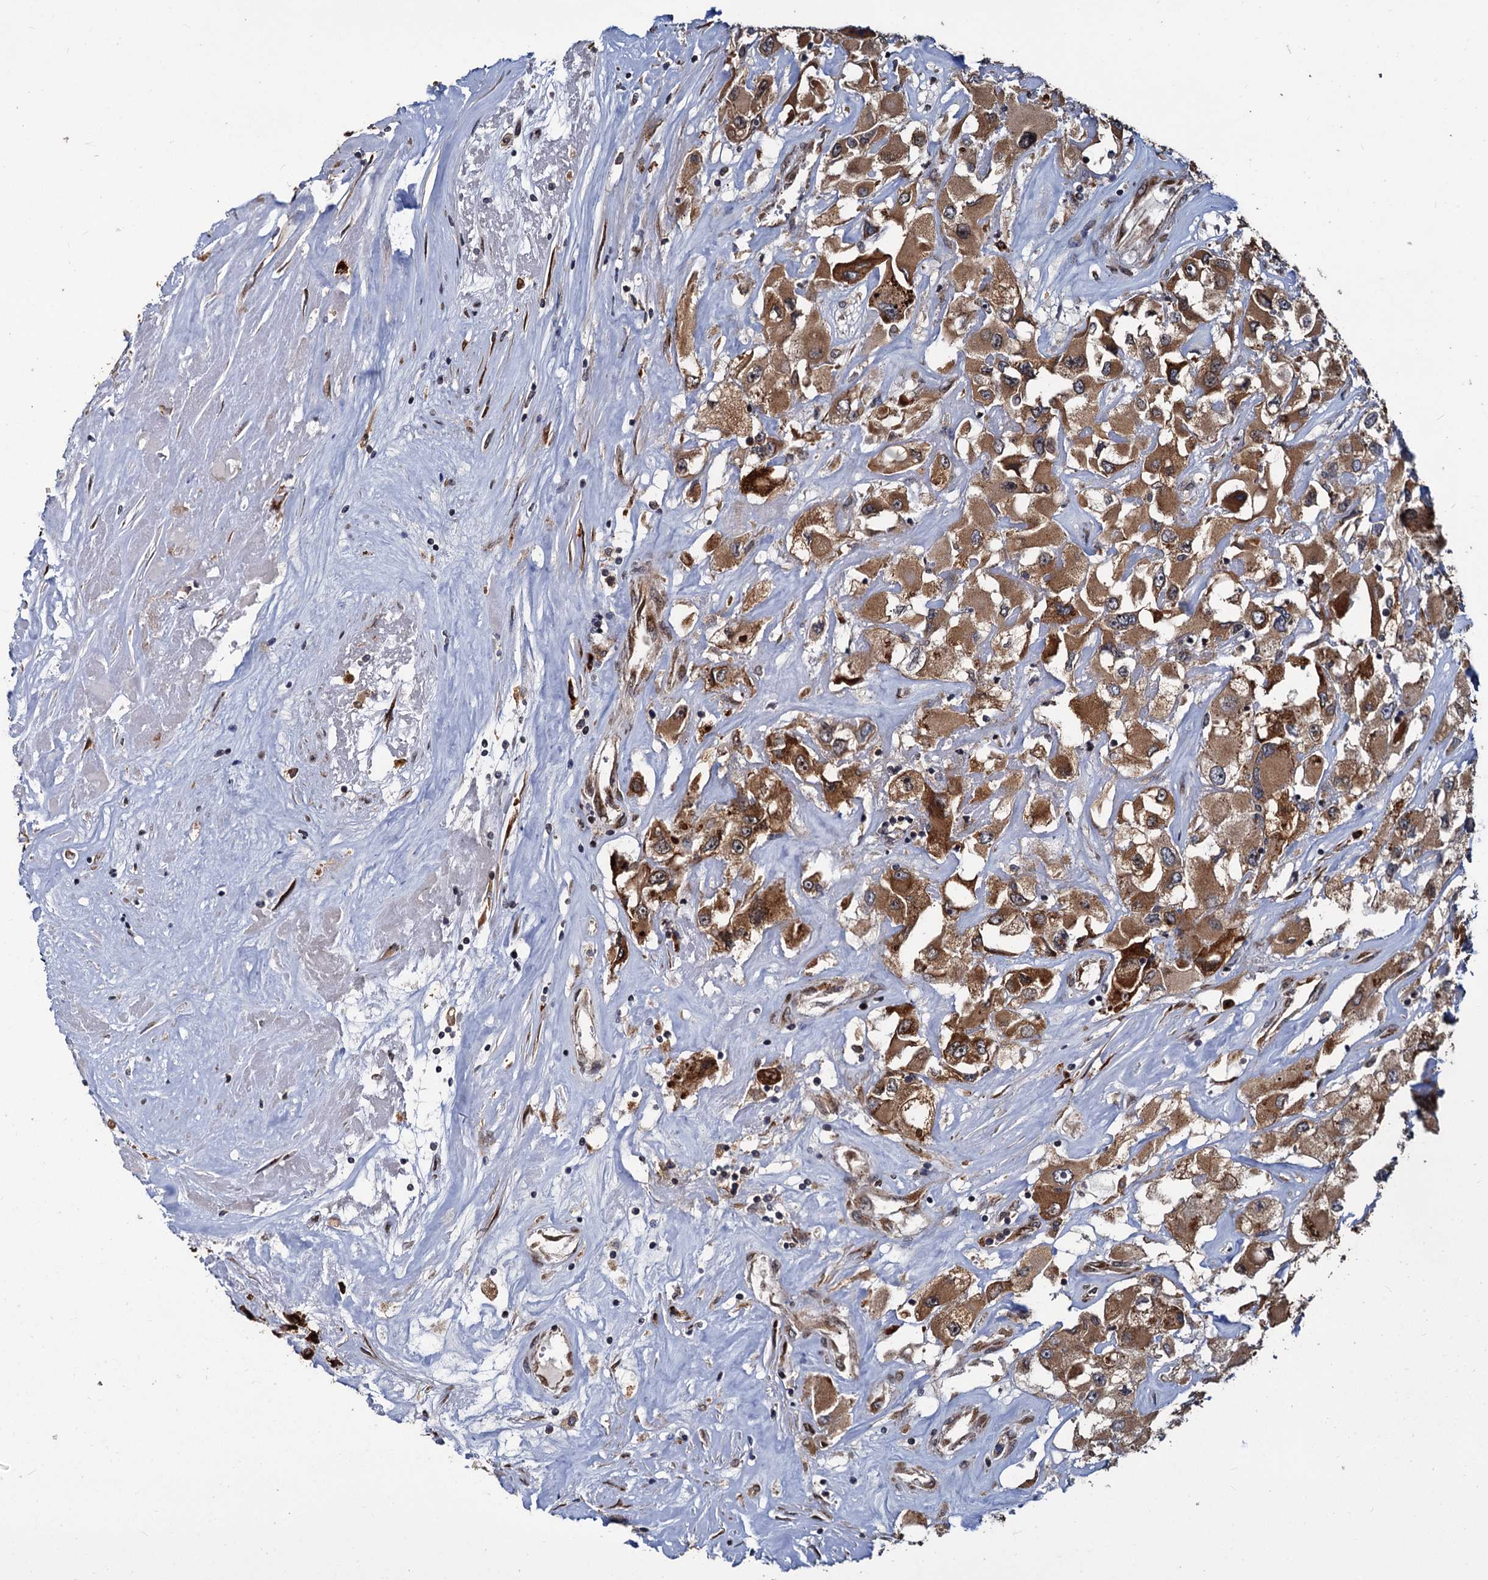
{"staining": {"intensity": "moderate", "quantity": ">75%", "location": "cytoplasmic/membranous"}, "tissue": "renal cancer", "cell_type": "Tumor cells", "image_type": "cancer", "snomed": [{"axis": "morphology", "description": "Adenocarcinoma, NOS"}, {"axis": "topography", "description": "Kidney"}], "caption": "Immunohistochemistry (IHC) histopathology image of adenocarcinoma (renal) stained for a protein (brown), which exhibits medium levels of moderate cytoplasmic/membranous positivity in about >75% of tumor cells.", "gene": "SAAL1", "patient": {"sex": "female", "age": 52}}